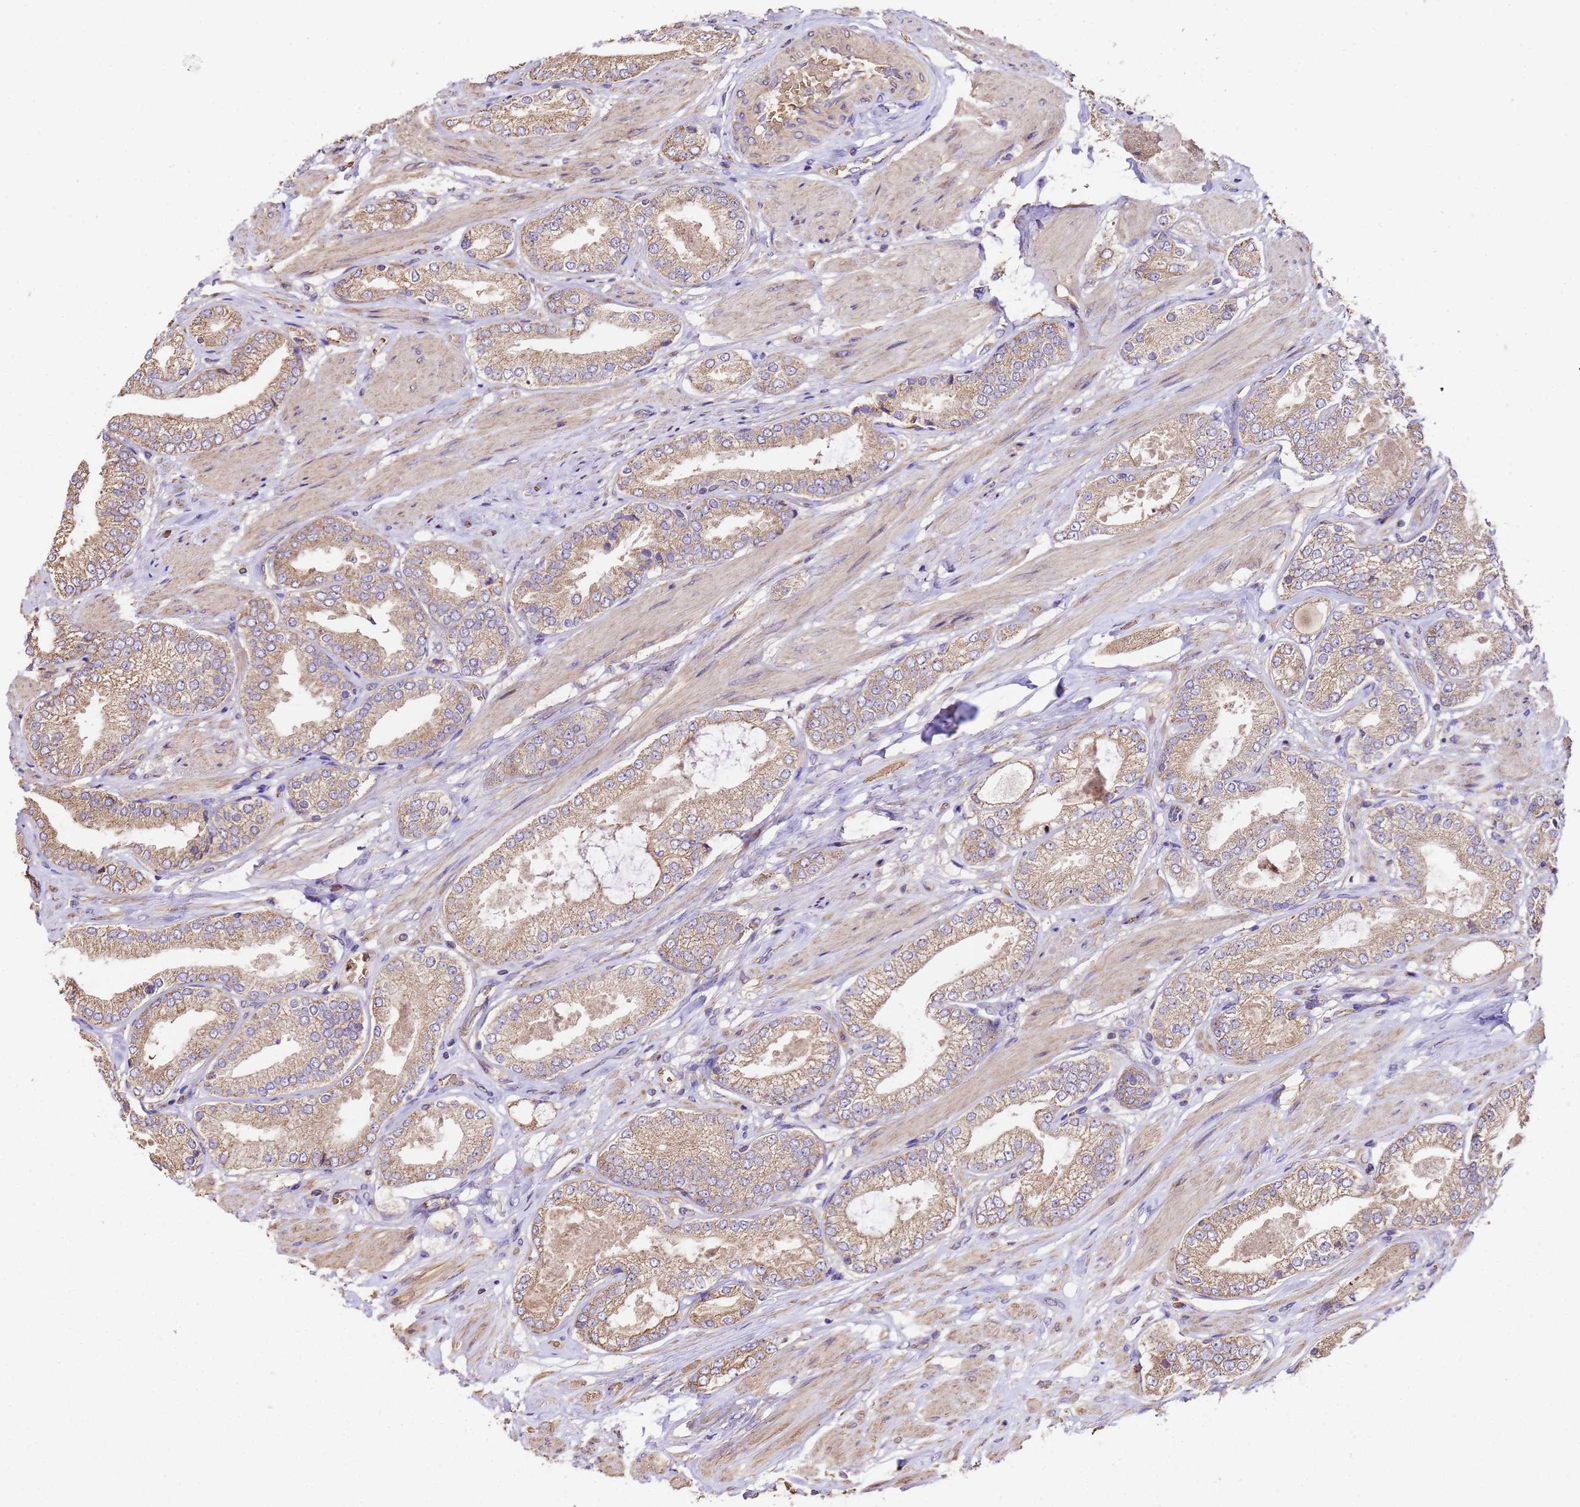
{"staining": {"intensity": "moderate", "quantity": ">75%", "location": "cytoplasmic/membranous"}, "tissue": "prostate cancer", "cell_type": "Tumor cells", "image_type": "cancer", "snomed": [{"axis": "morphology", "description": "Adenocarcinoma, High grade"}, {"axis": "topography", "description": "Prostate and seminal vesicle, NOS"}], "caption": "Tumor cells display moderate cytoplasmic/membranous positivity in approximately >75% of cells in prostate adenocarcinoma (high-grade).", "gene": "LRRIQ1", "patient": {"sex": "male", "age": 64}}